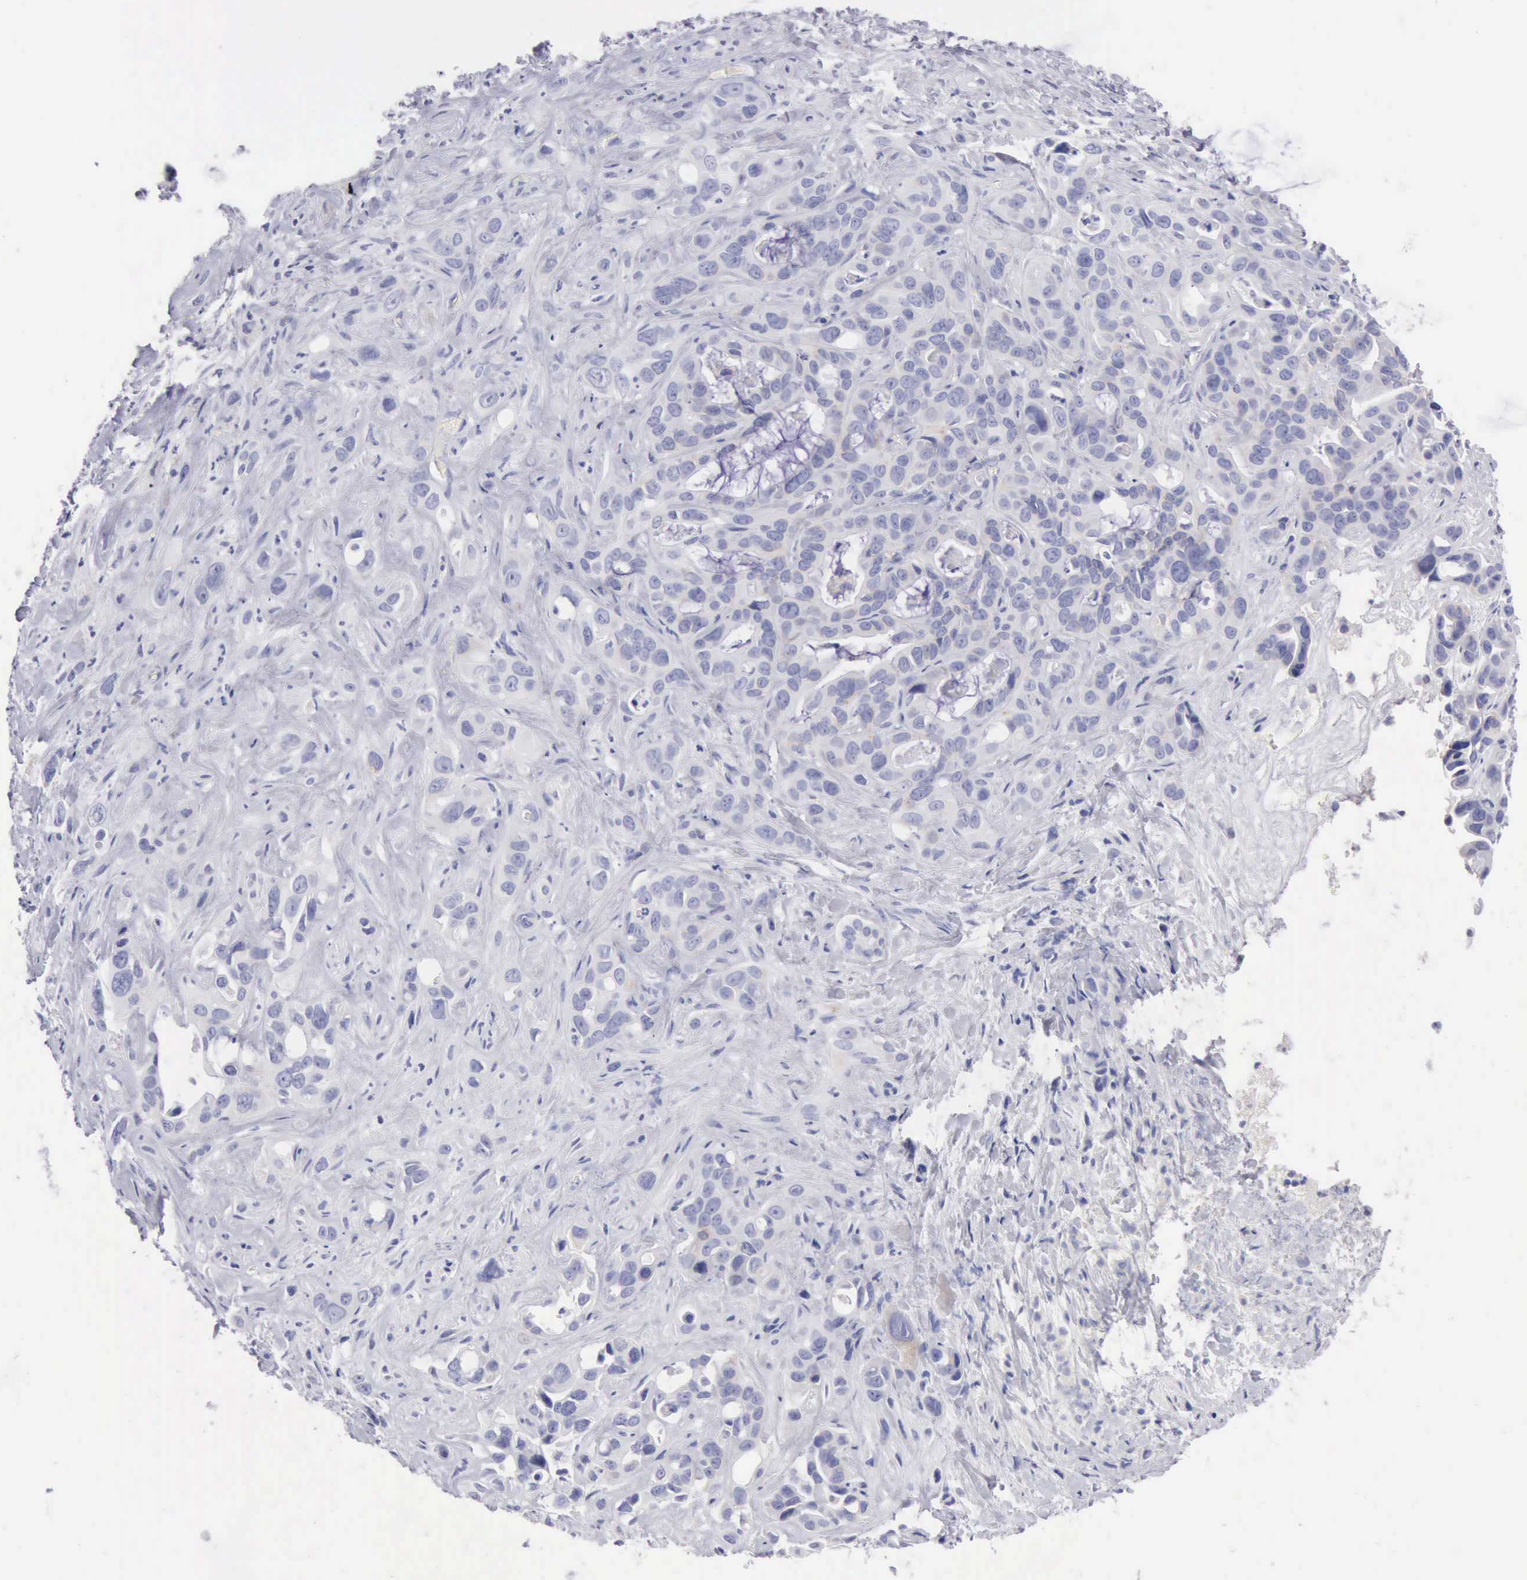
{"staining": {"intensity": "negative", "quantity": "none", "location": "none"}, "tissue": "liver cancer", "cell_type": "Tumor cells", "image_type": "cancer", "snomed": [{"axis": "morphology", "description": "Cholangiocarcinoma"}, {"axis": "topography", "description": "Liver"}], "caption": "Tumor cells show no significant positivity in cholangiocarcinoma (liver).", "gene": "ANGEL1", "patient": {"sex": "female", "age": 79}}